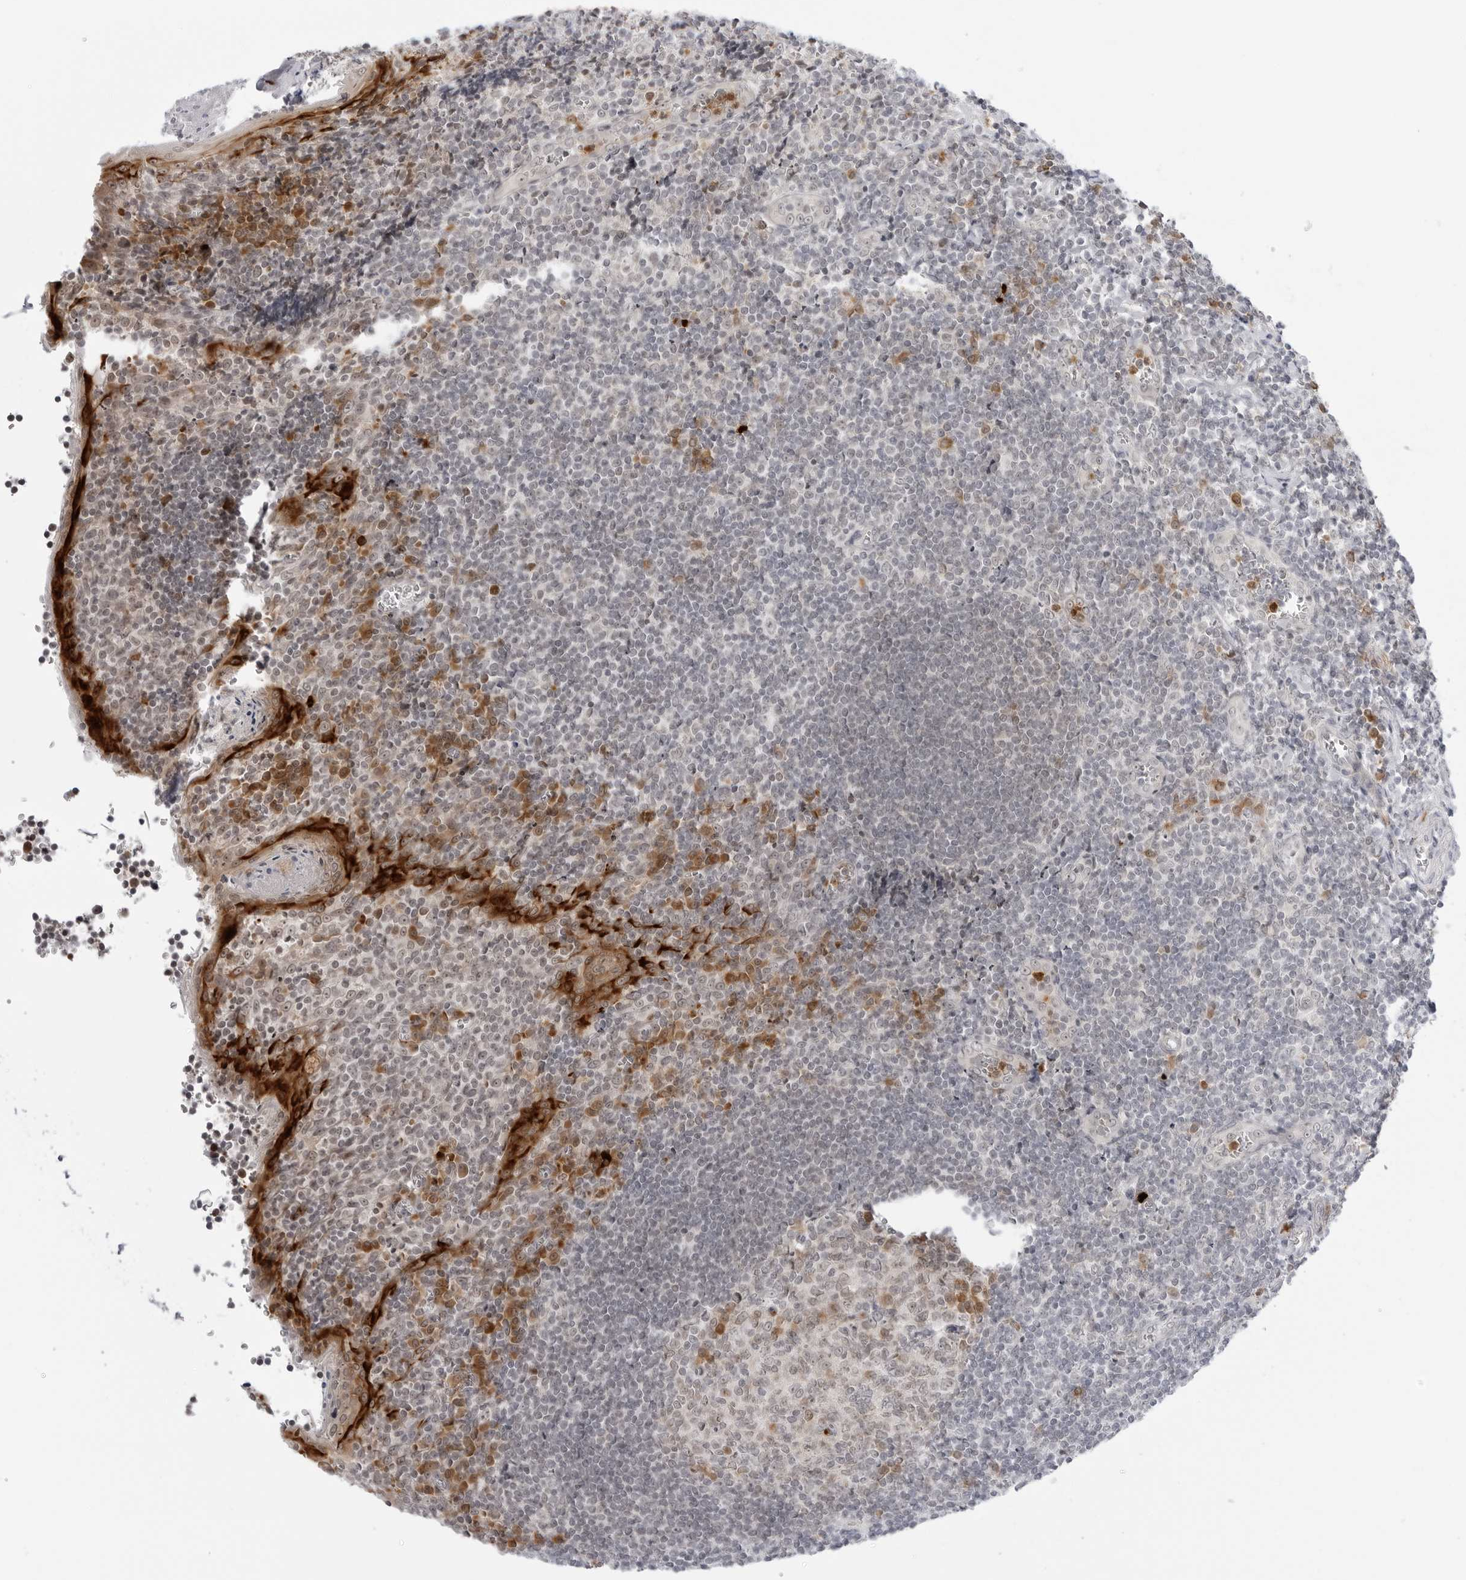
{"staining": {"intensity": "moderate", "quantity": ">75%", "location": "cytoplasmic/membranous,nuclear"}, "tissue": "tonsil", "cell_type": "Germinal center cells", "image_type": "normal", "snomed": [{"axis": "morphology", "description": "Normal tissue, NOS"}, {"axis": "topography", "description": "Tonsil"}], "caption": "Human tonsil stained for a protein (brown) shows moderate cytoplasmic/membranous,nuclear positive staining in approximately >75% of germinal center cells.", "gene": "SUGCT", "patient": {"sex": "male", "age": 27}}